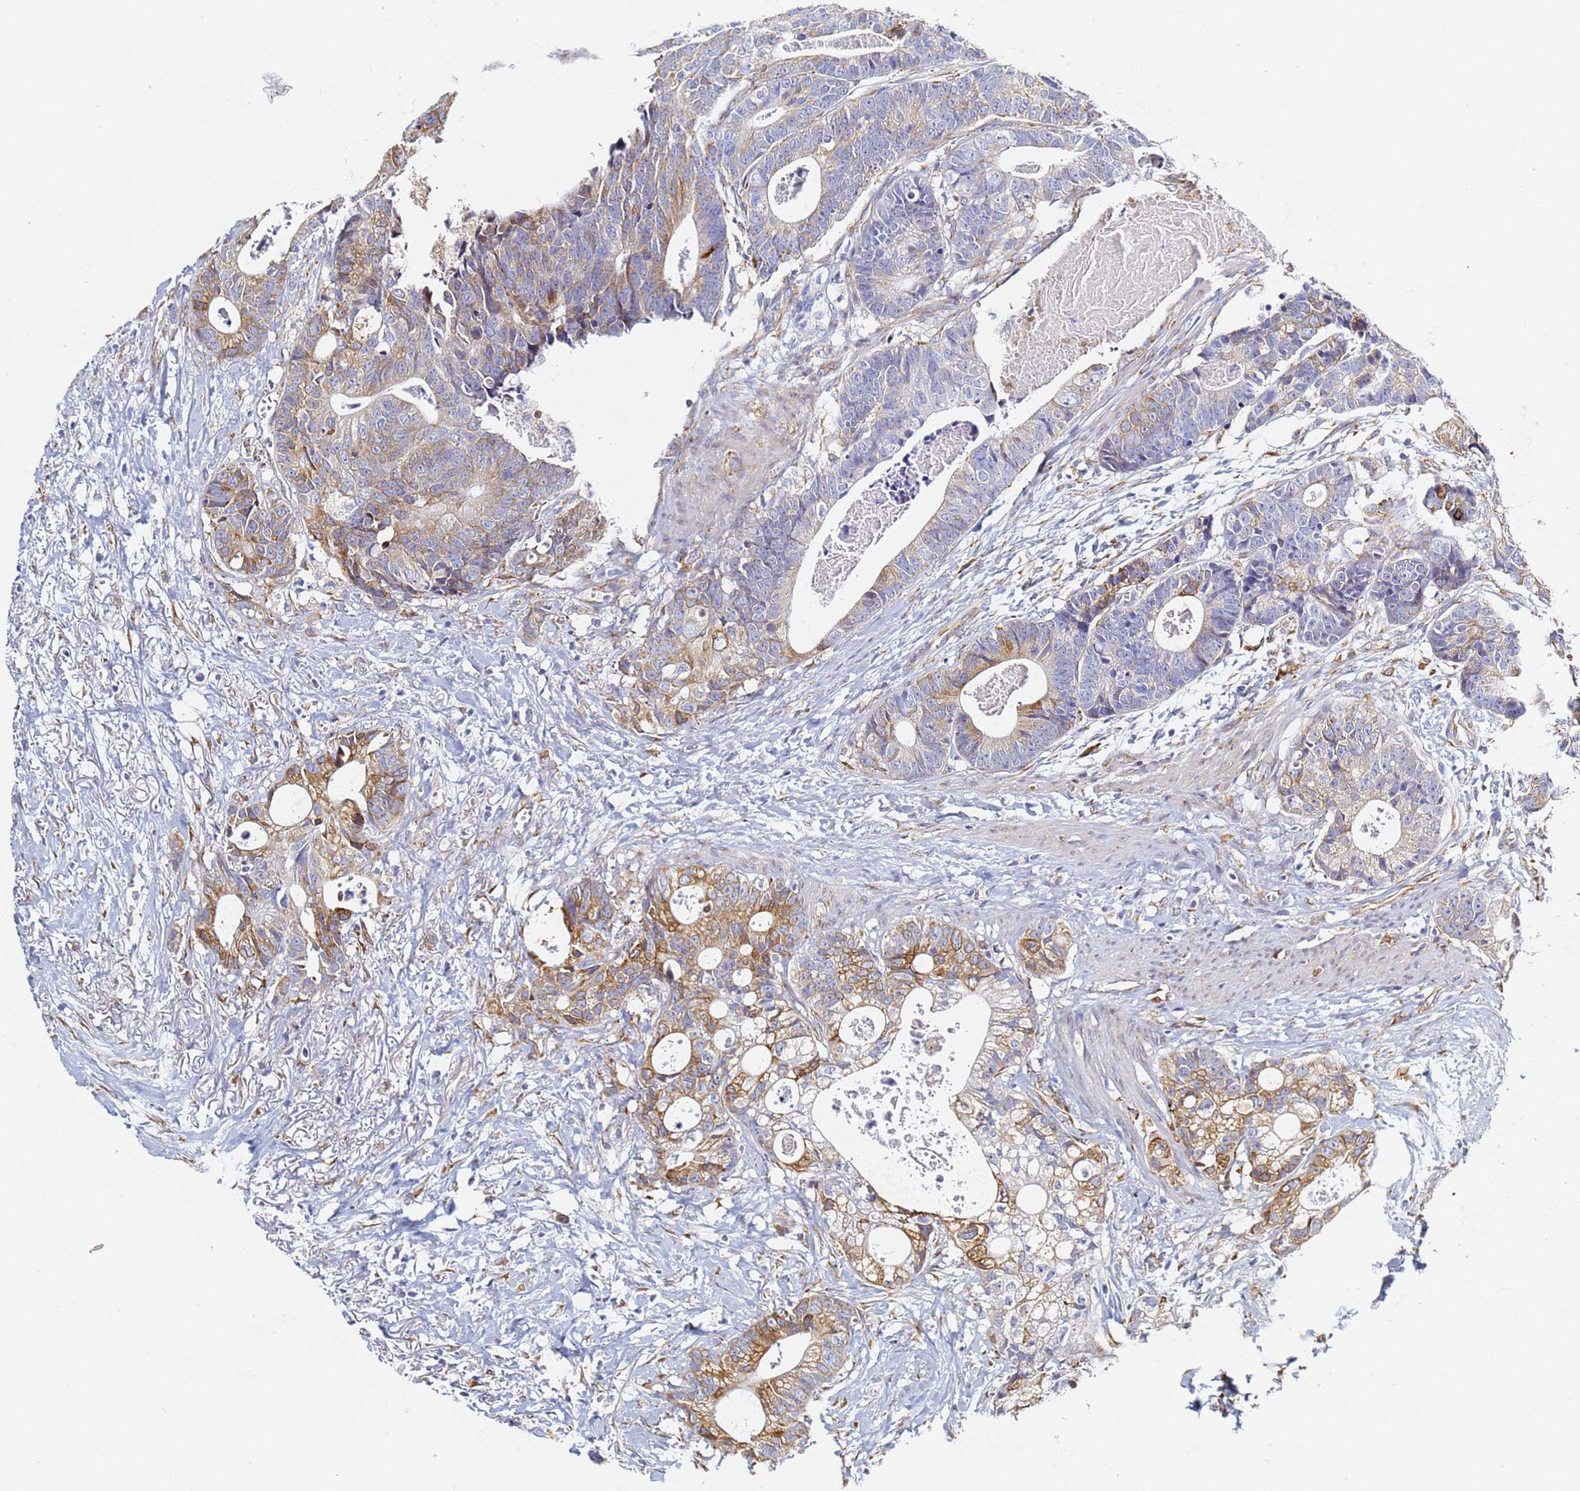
{"staining": {"intensity": "moderate", "quantity": "25%-75%", "location": "cytoplasmic/membranous"}, "tissue": "colorectal cancer", "cell_type": "Tumor cells", "image_type": "cancer", "snomed": [{"axis": "morphology", "description": "Adenocarcinoma, NOS"}, {"axis": "topography", "description": "Colon"}], "caption": "Protein staining exhibits moderate cytoplasmic/membranous expression in about 25%-75% of tumor cells in colorectal adenocarcinoma.", "gene": "GDAP2", "patient": {"sex": "female", "age": 57}}